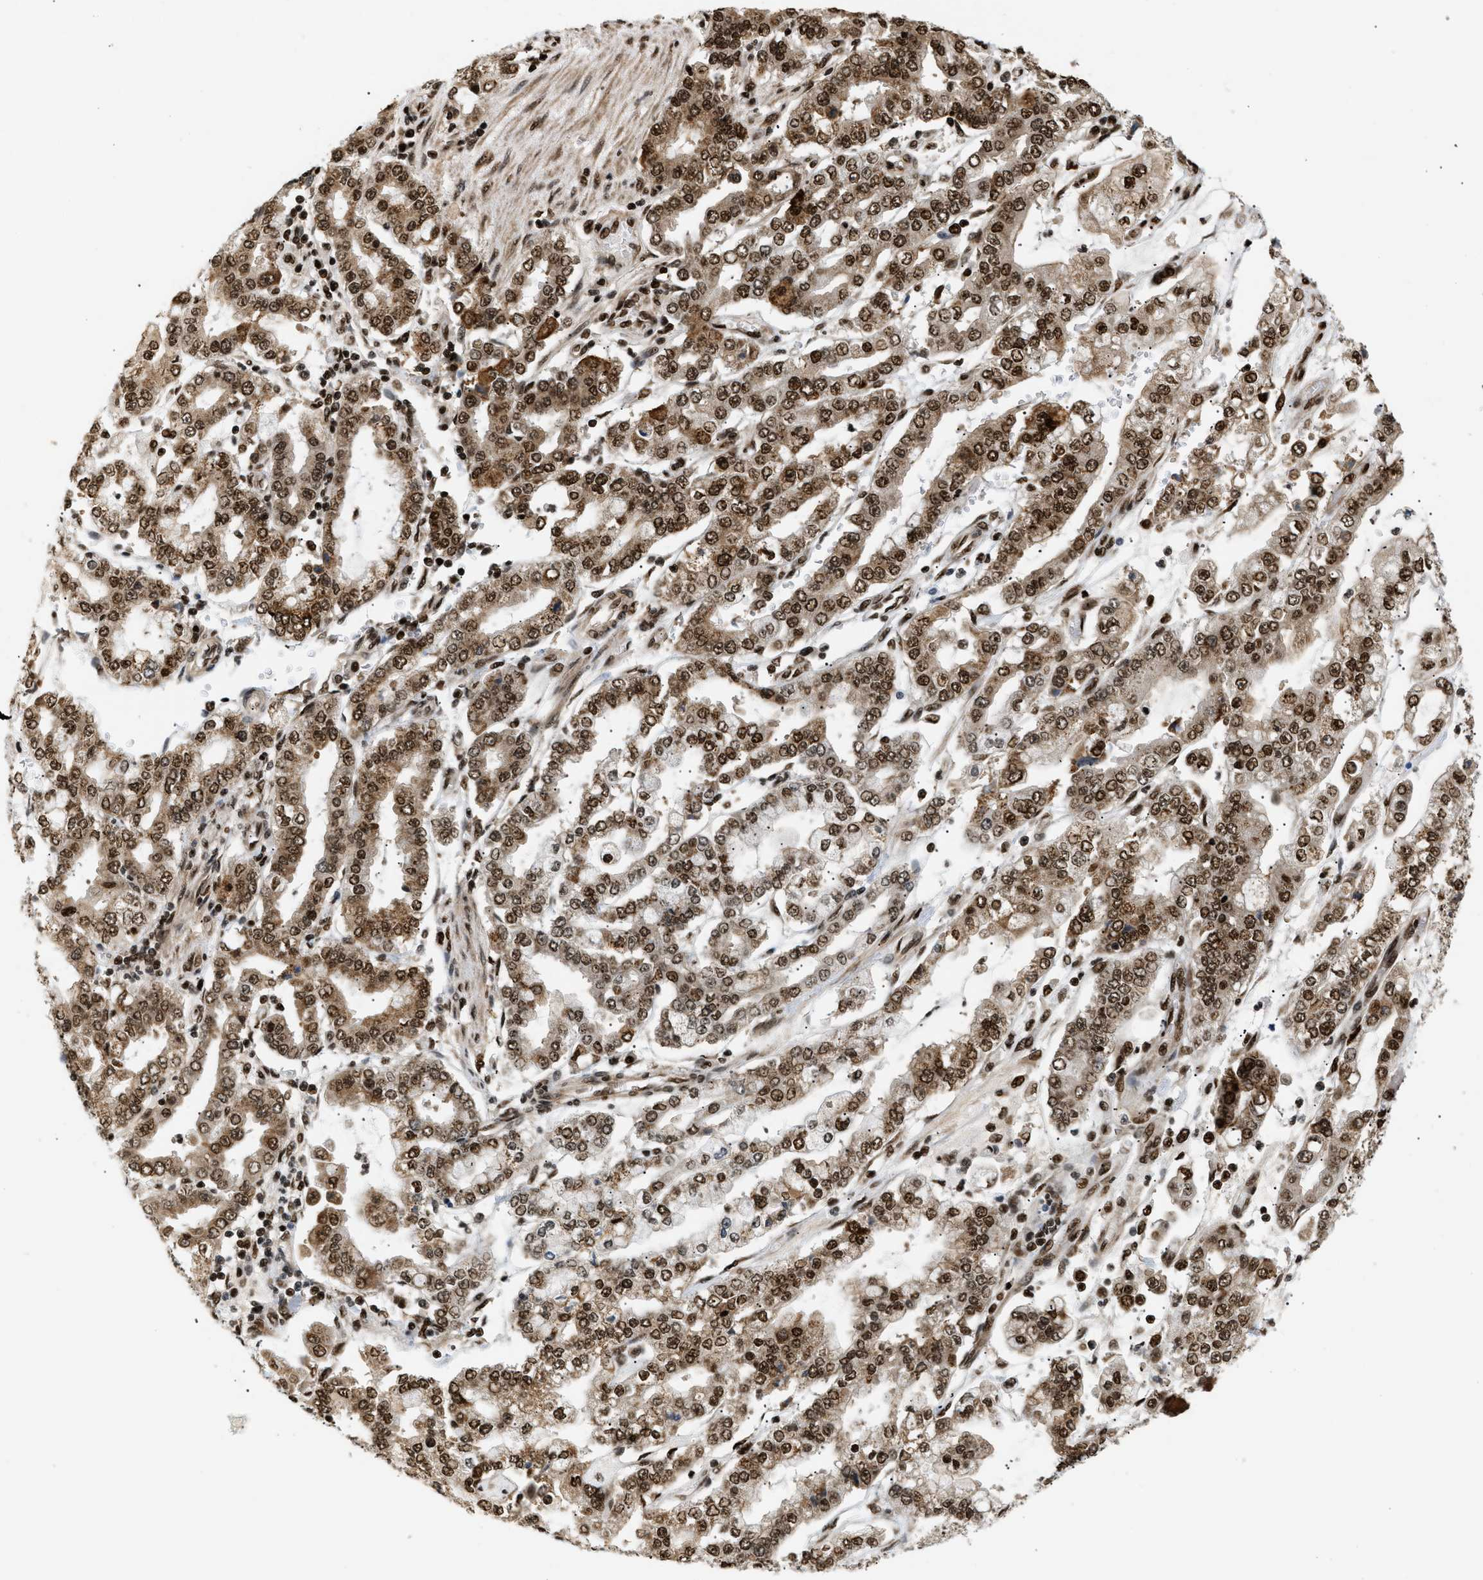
{"staining": {"intensity": "moderate", "quantity": ">75%", "location": "cytoplasmic/membranous,nuclear"}, "tissue": "stomach cancer", "cell_type": "Tumor cells", "image_type": "cancer", "snomed": [{"axis": "morphology", "description": "Adenocarcinoma, NOS"}, {"axis": "topography", "description": "Stomach"}], "caption": "The immunohistochemical stain highlights moderate cytoplasmic/membranous and nuclear staining in tumor cells of stomach cancer (adenocarcinoma) tissue.", "gene": "RBM5", "patient": {"sex": "male", "age": 76}}